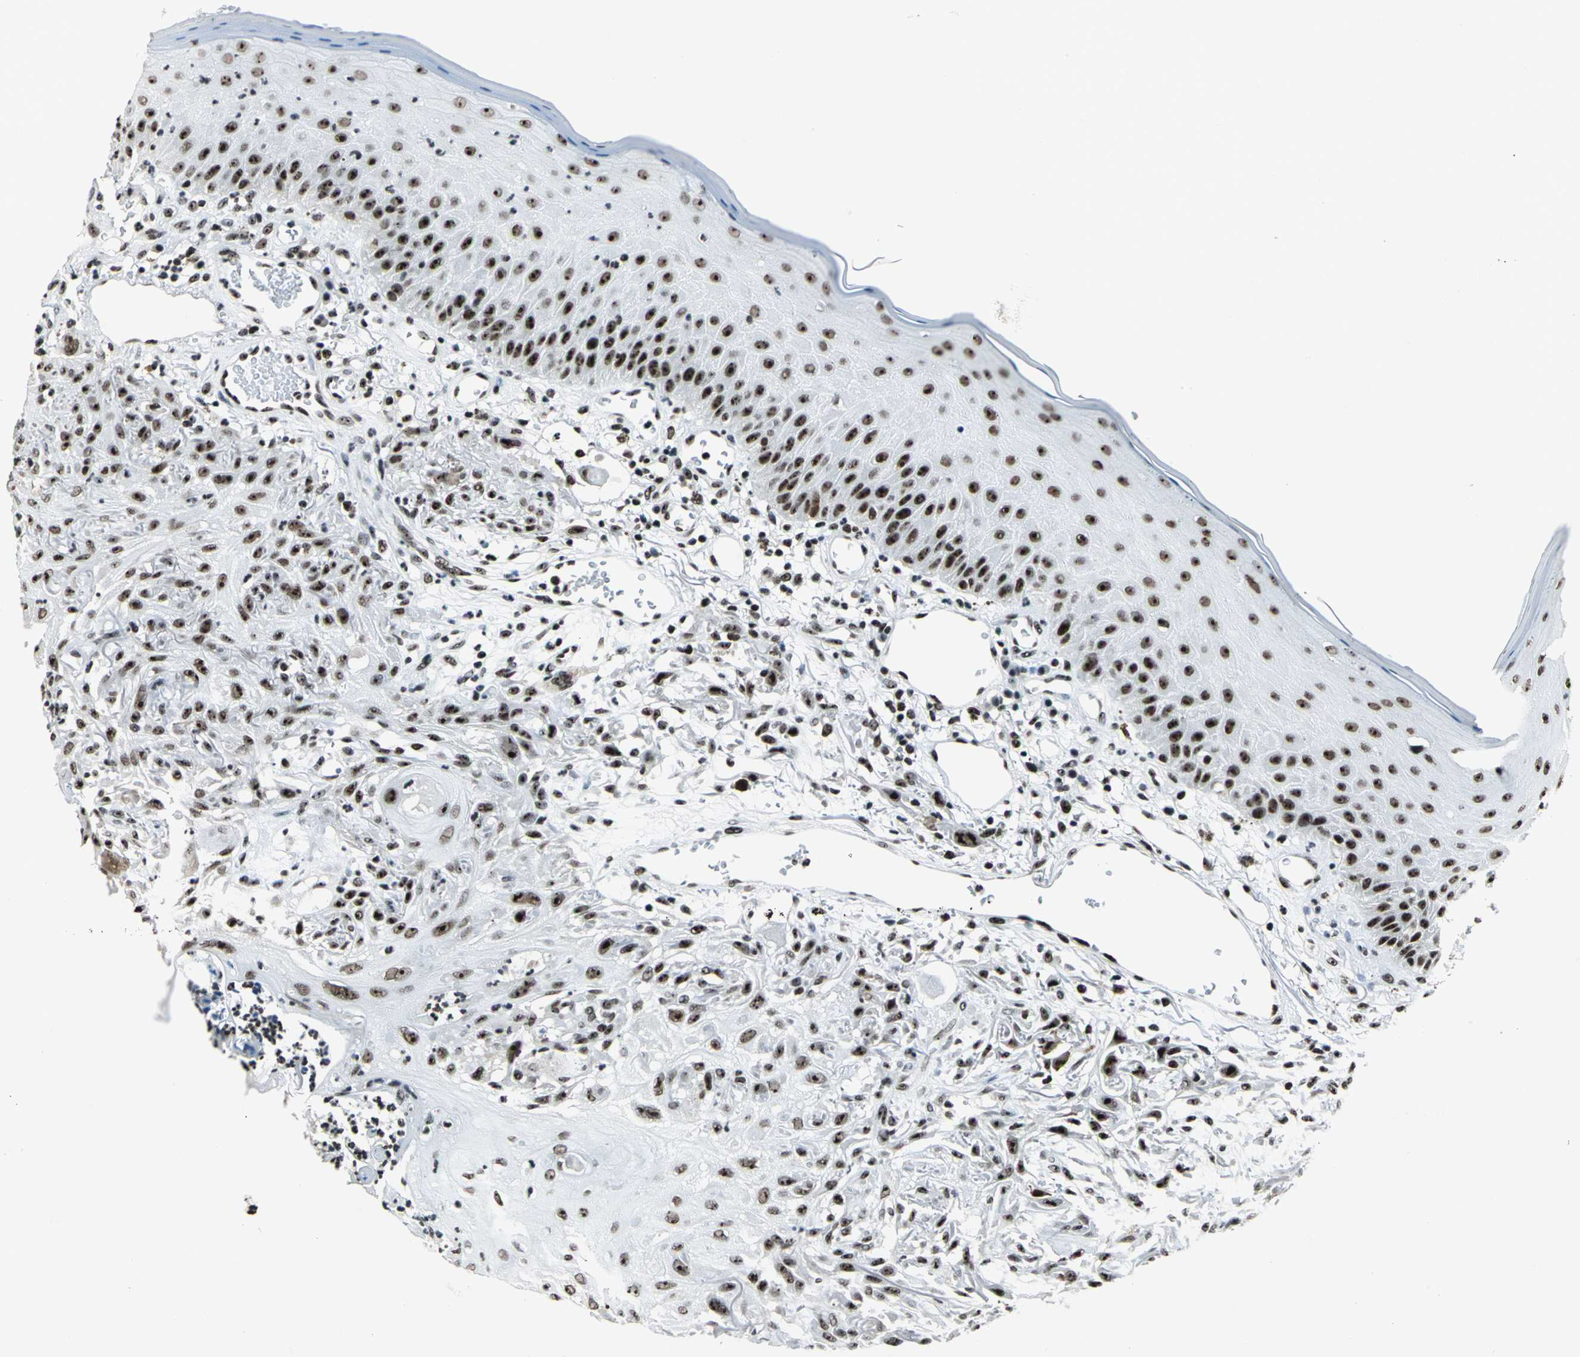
{"staining": {"intensity": "moderate", "quantity": ">75%", "location": "nuclear"}, "tissue": "skin cancer", "cell_type": "Tumor cells", "image_type": "cancer", "snomed": [{"axis": "morphology", "description": "Squamous cell carcinoma, NOS"}, {"axis": "topography", "description": "Skin"}], "caption": "A brown stain highlights moderate nuclear positivity of a protein in human skin cancer (squamous cell carcinoma) tumor cells. (DAB IHC with brightfield microscopy, high magnification).", "gene": "UBTF", "patient": {"sex": "female", "age": 59}}